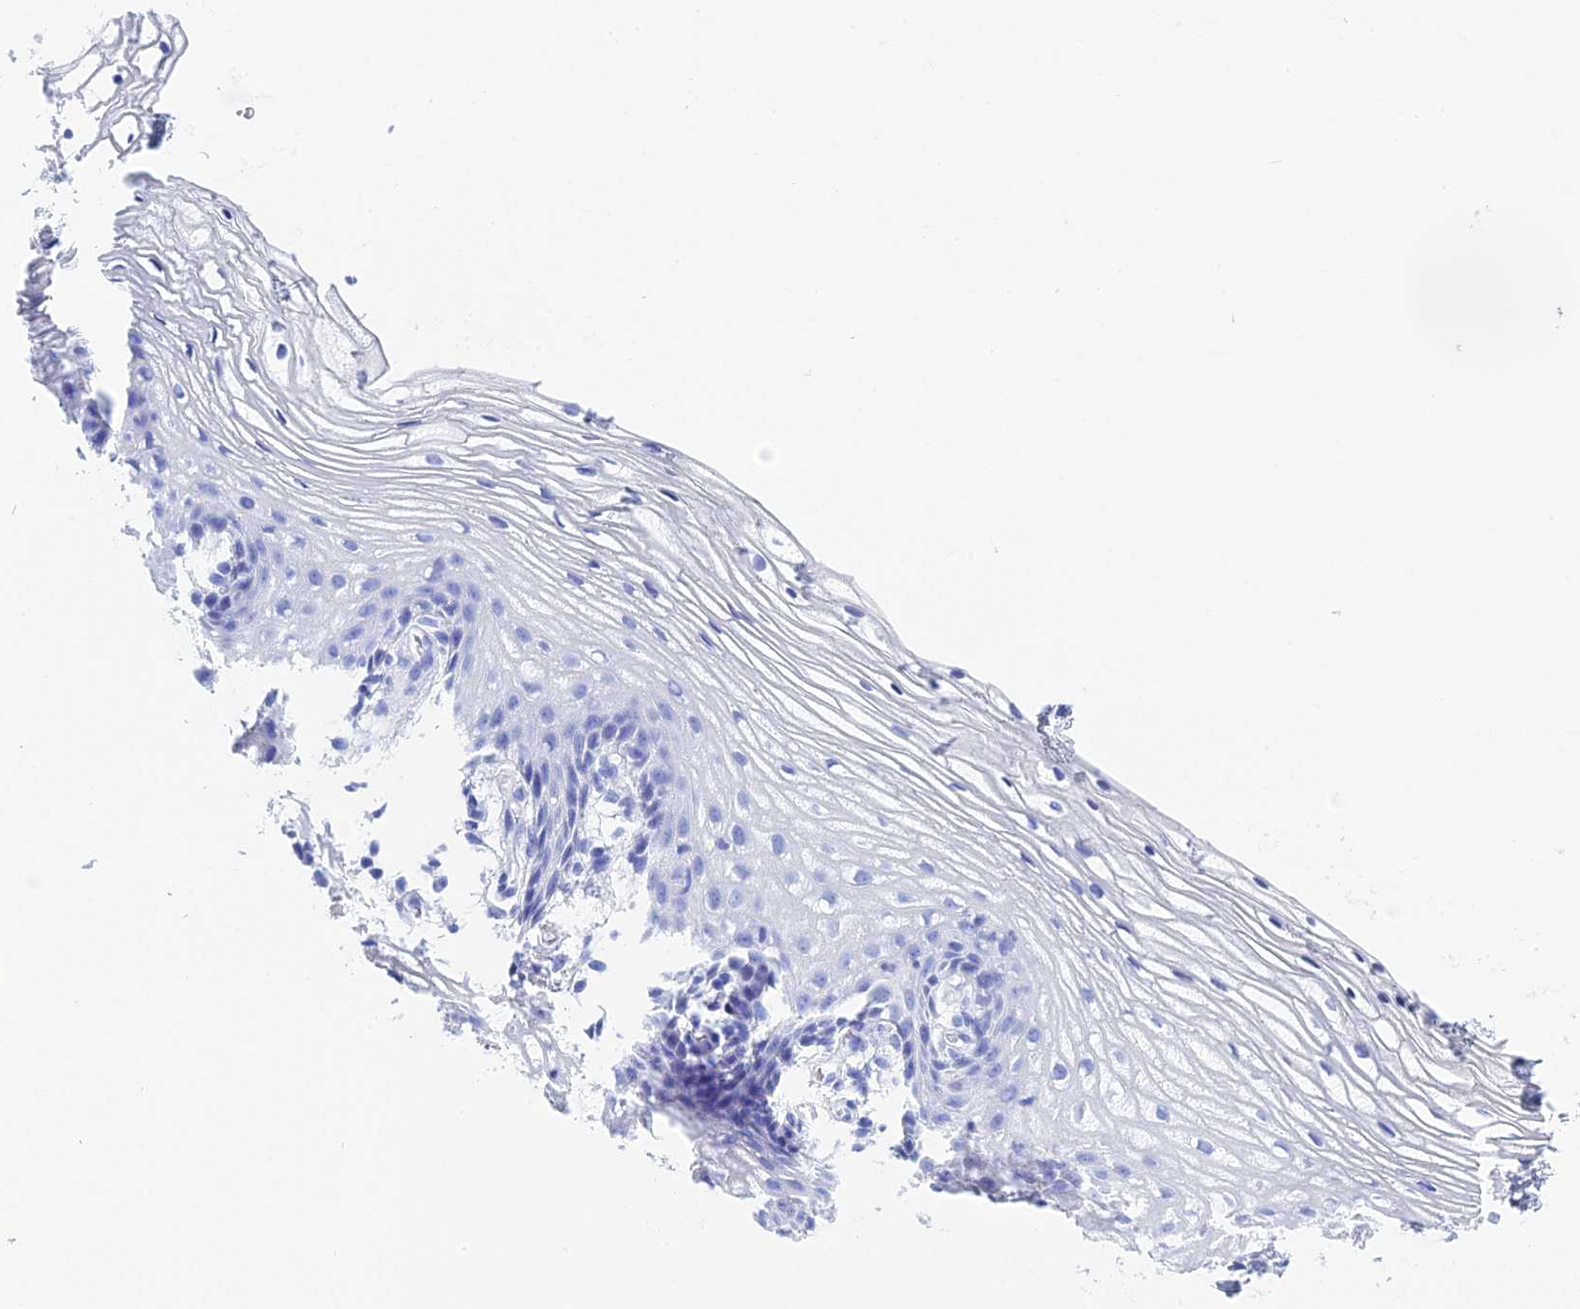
{"staining": {"intensity": "negative", "quantity": "none", "location": "none"}, "tissue": "vagina", "cell_type": "Squamous epithelial cells", "image_type": "normal", "snomed": [{"axis": "morphology", "description": "Normal tissue, NOS"}, {"axis": "topography", "description": "Vagina"}], "caption": "Squamous epithelial cells show no significant staining in normal vagina.", "gene": "TEX101", "patient": {"sex": "female", "age": 60}}